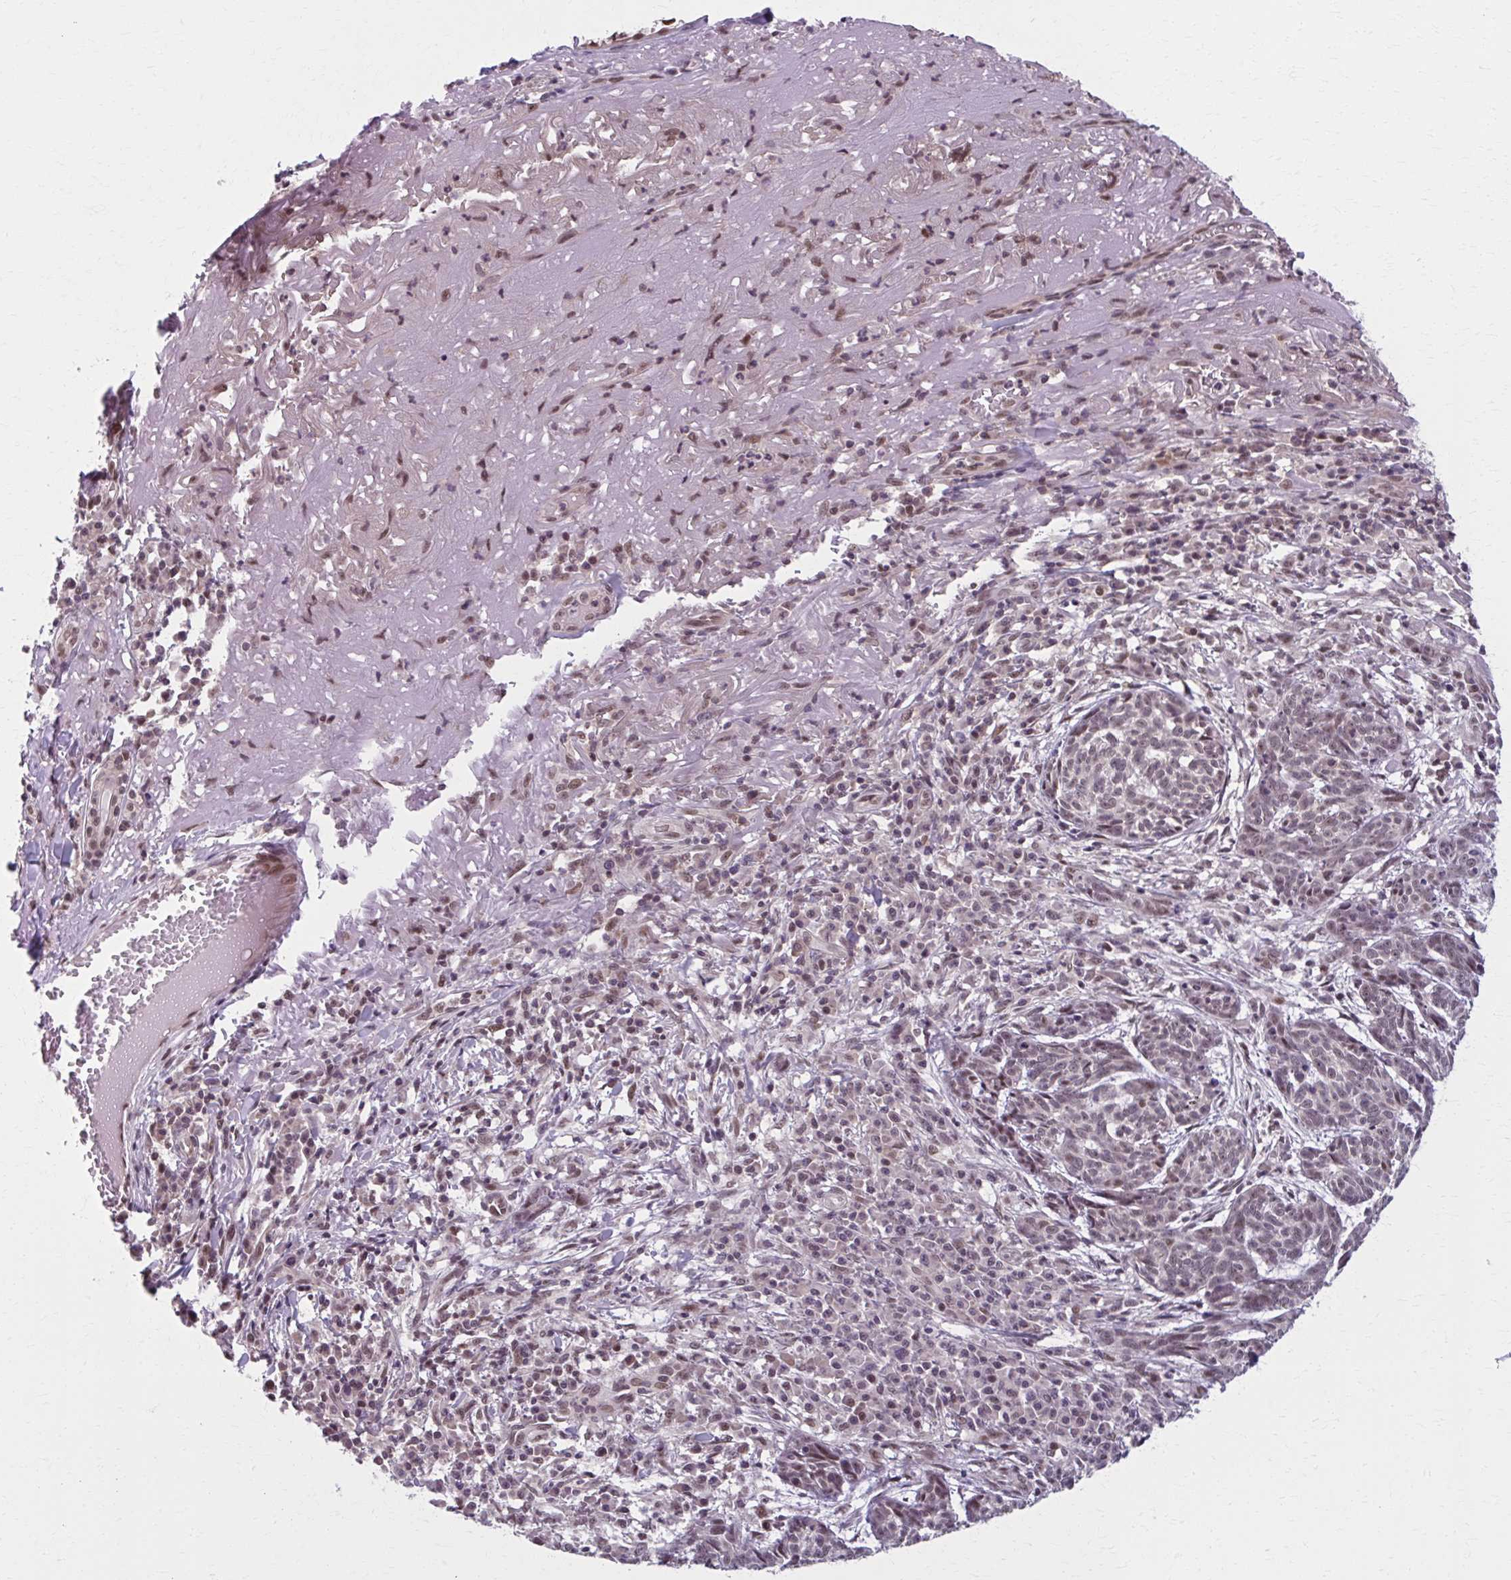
{"staining": {"intensity": "weak", "quantity": ">75%", "location": "nuclear"}, "tissue": "skin cancer", "cell_type": "Tumor cells", "image_type": "cancer", "snomed": [{"axis": "morphology", "description": "Basal cell carcinoma"}, {"axis": "topography", "description": "Skin"}], "caption": "Immunohistochemistry (IHC) (DAB (3,3'-diaminobenzidine)) staining of human basal cell carcinoma (skin) demonstrates weak nuclear protein staining in approximately >75% of tumor cells.", "gene": "SETBP1", "patient": {"sex": "female", "age": 93}}